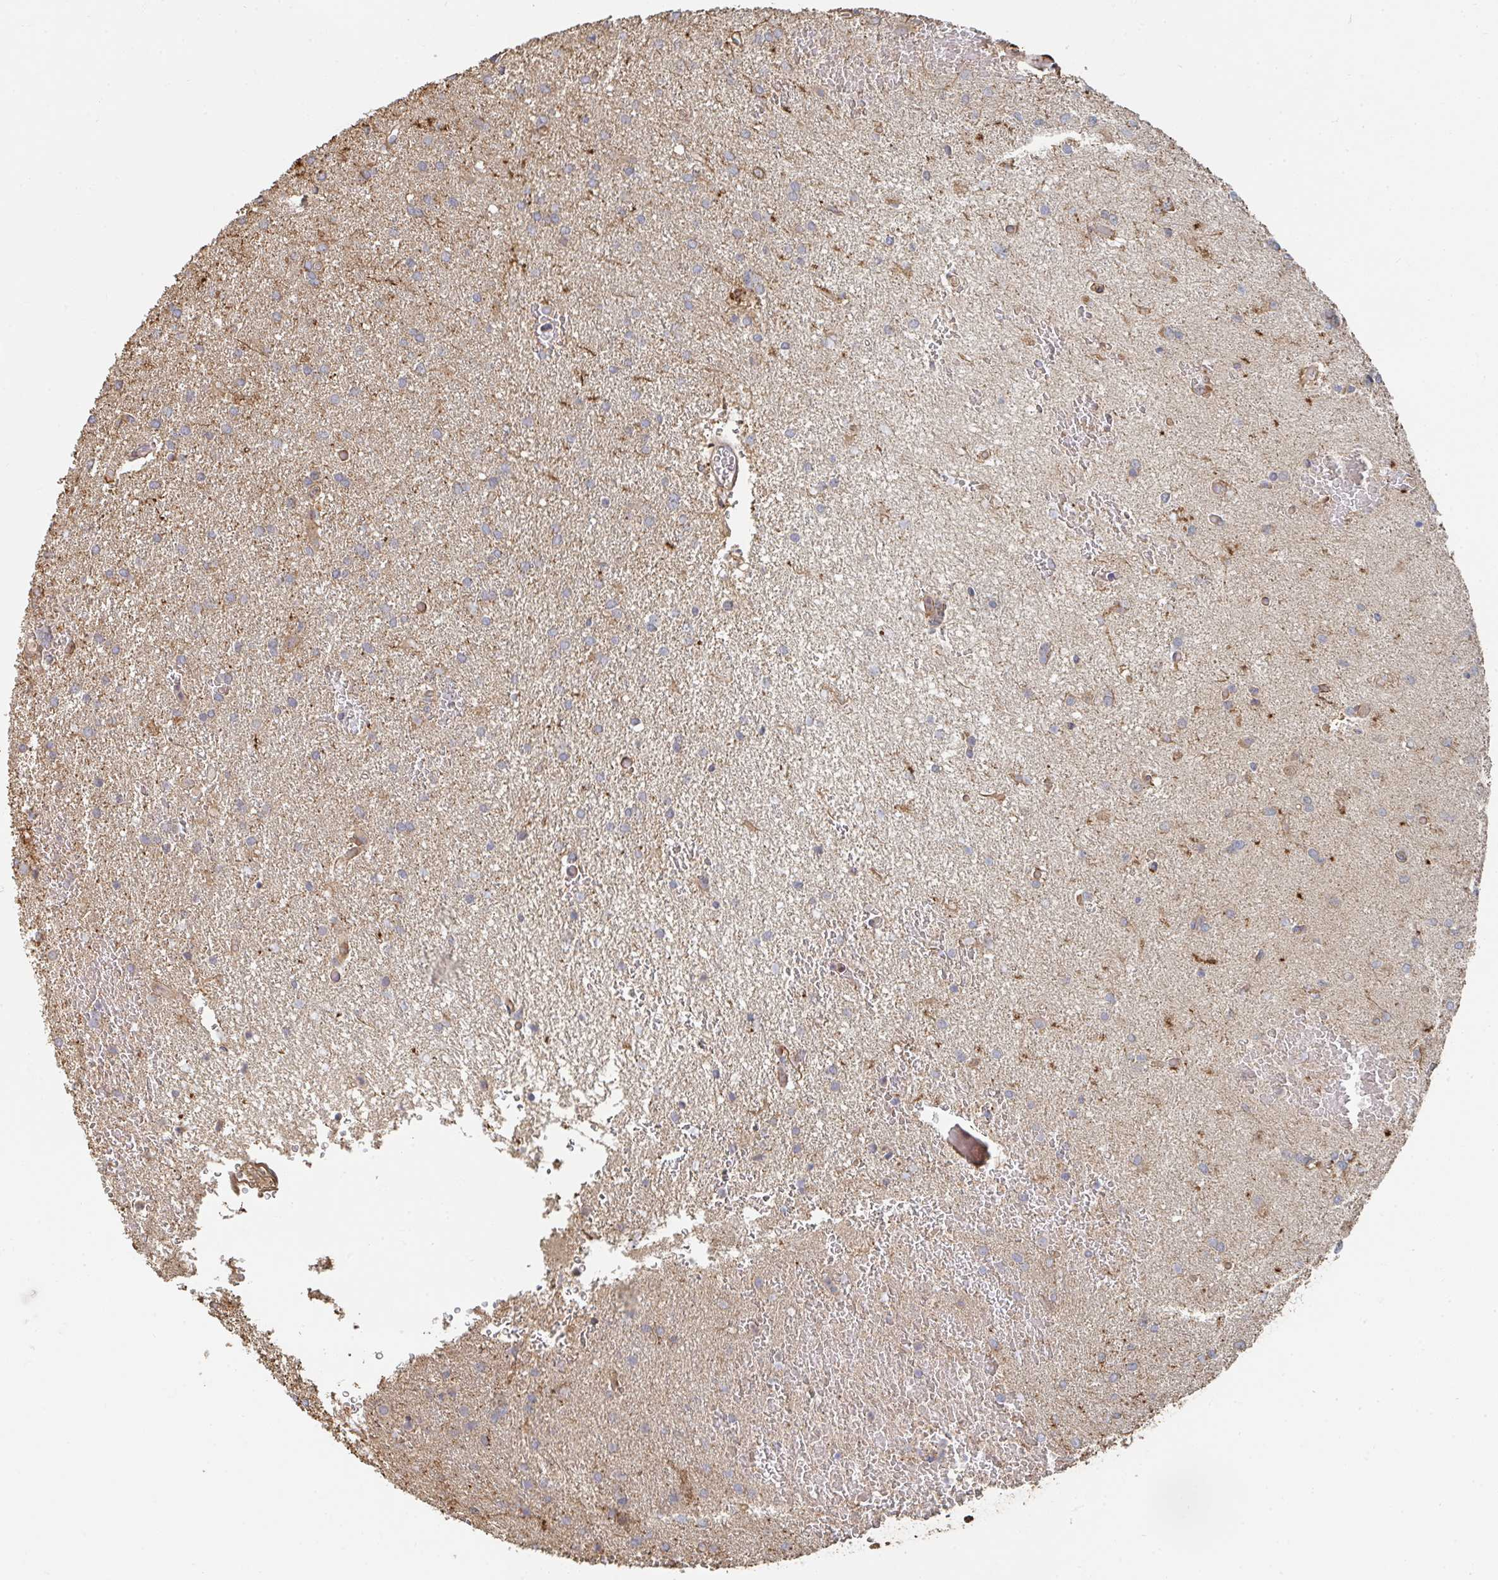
{"staining": {"intensity": "weak", "quantity": "25%-75%", "location": "cytoplasmic/membranous"}, "tissue": "glioma", "cell_type": "Tumor cells", "image_type": "cancer", "snomed": [{"axis": "morphology", "description": "Glioma, malignant, High grade"}, {"axis": "topography", "description": "Brain"}], "caption": "Brown immunohistochemical staining in human glioma shows weak cytoplasmic/membranous positivity in about 25%-75% of tumor cells.", "gene": "PTEN", "patient": {"sex": "female", "age": 50}}